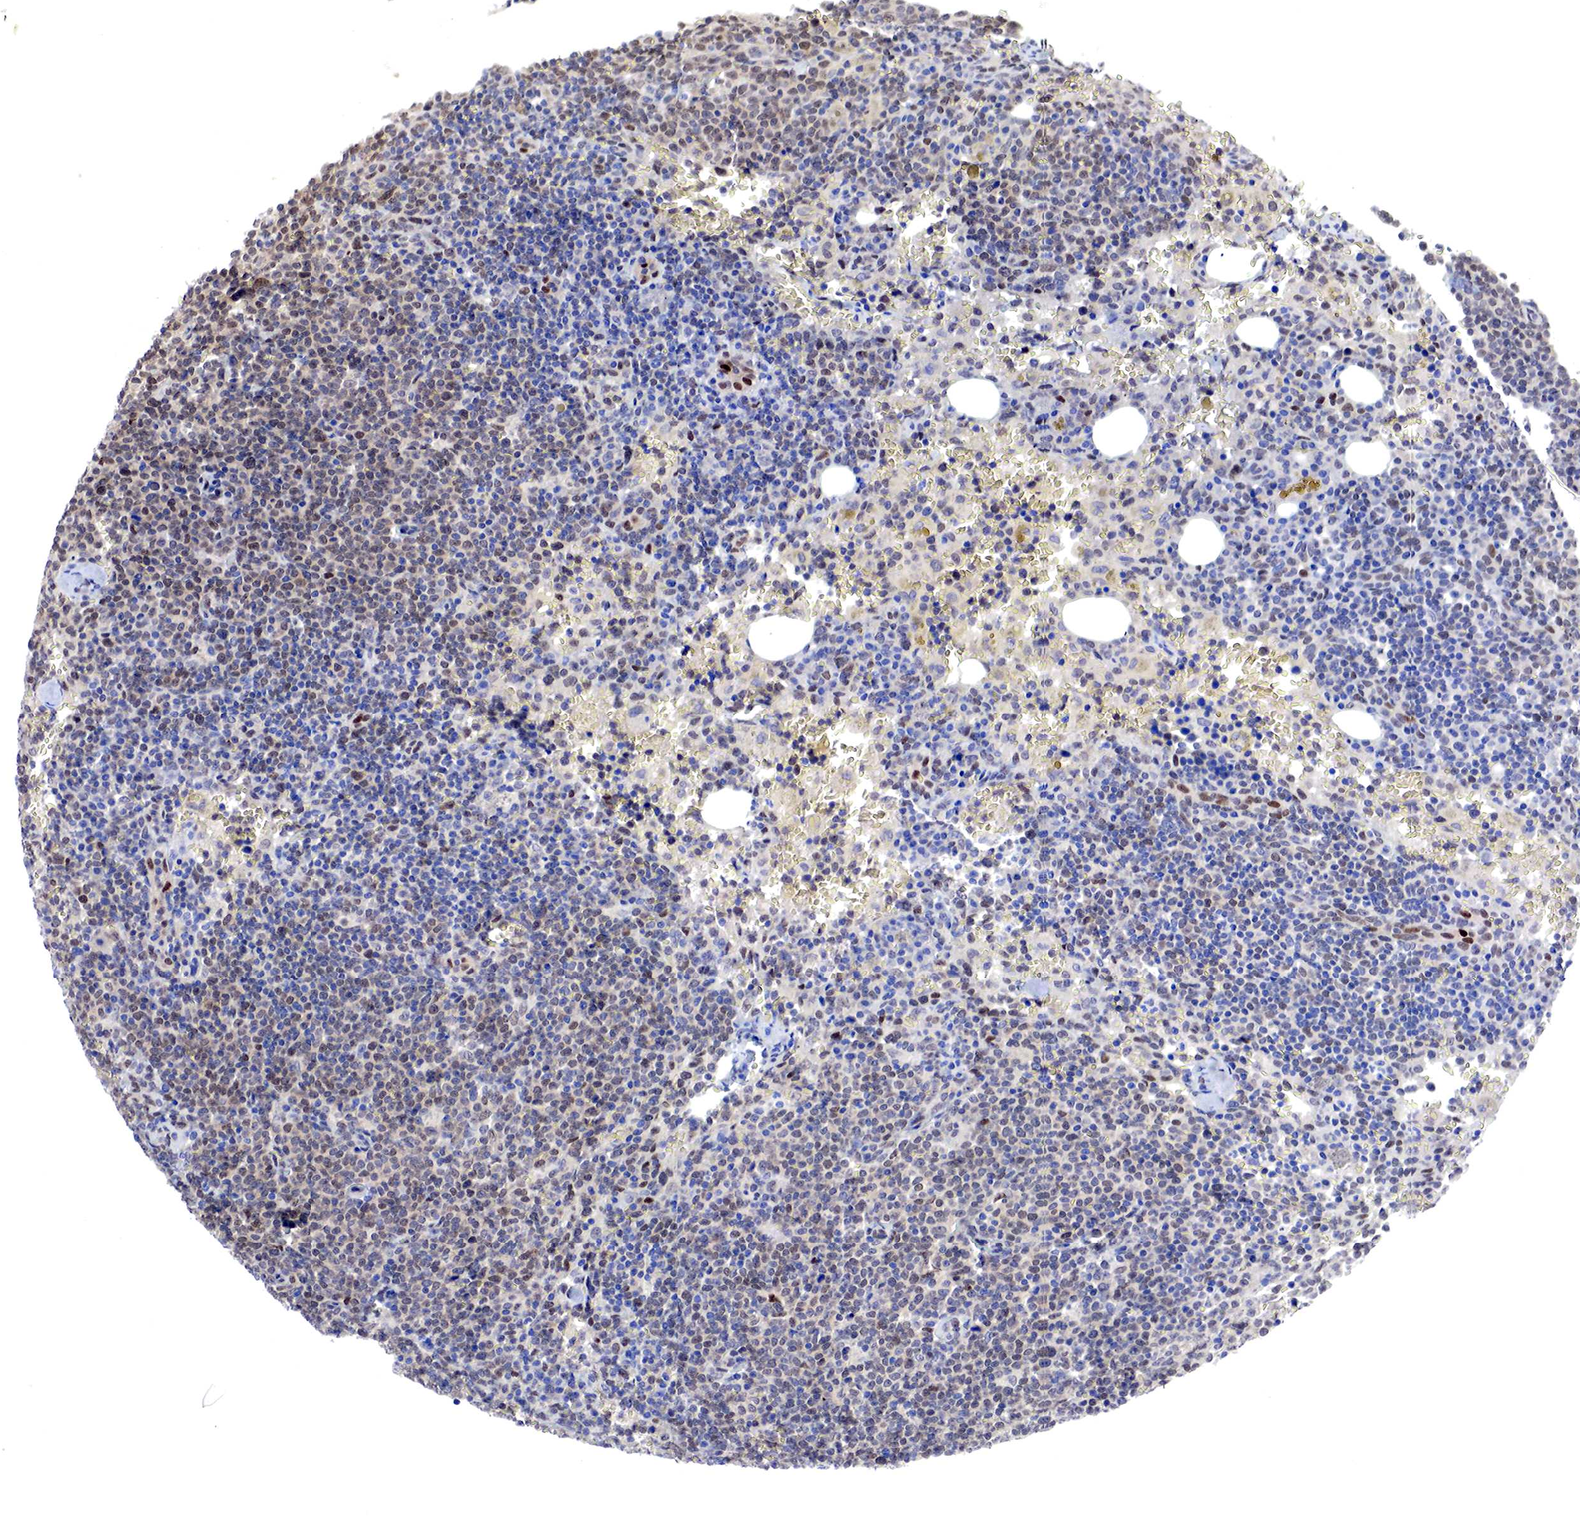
{"staining": {"intensity": "negative", "quantity": "none", "location": "none"}, "tissue": "lymphoma", "cell_type": "Tumor cells", "image_type": "cancer", "snomed": [{"axis": "morphology", "description": "Malignant lymphoma, non-Hodgkin's type, High grade"}, {"axis": "topography", "description": "Lymph node"}], "caption": "IHC image of neoplastic tissue: lymphoma stained with DAB demonstrates no significant protein staining in tumor cells.", "gene": "PABIR2", "patient": {"sex": "female", "age": 76}}